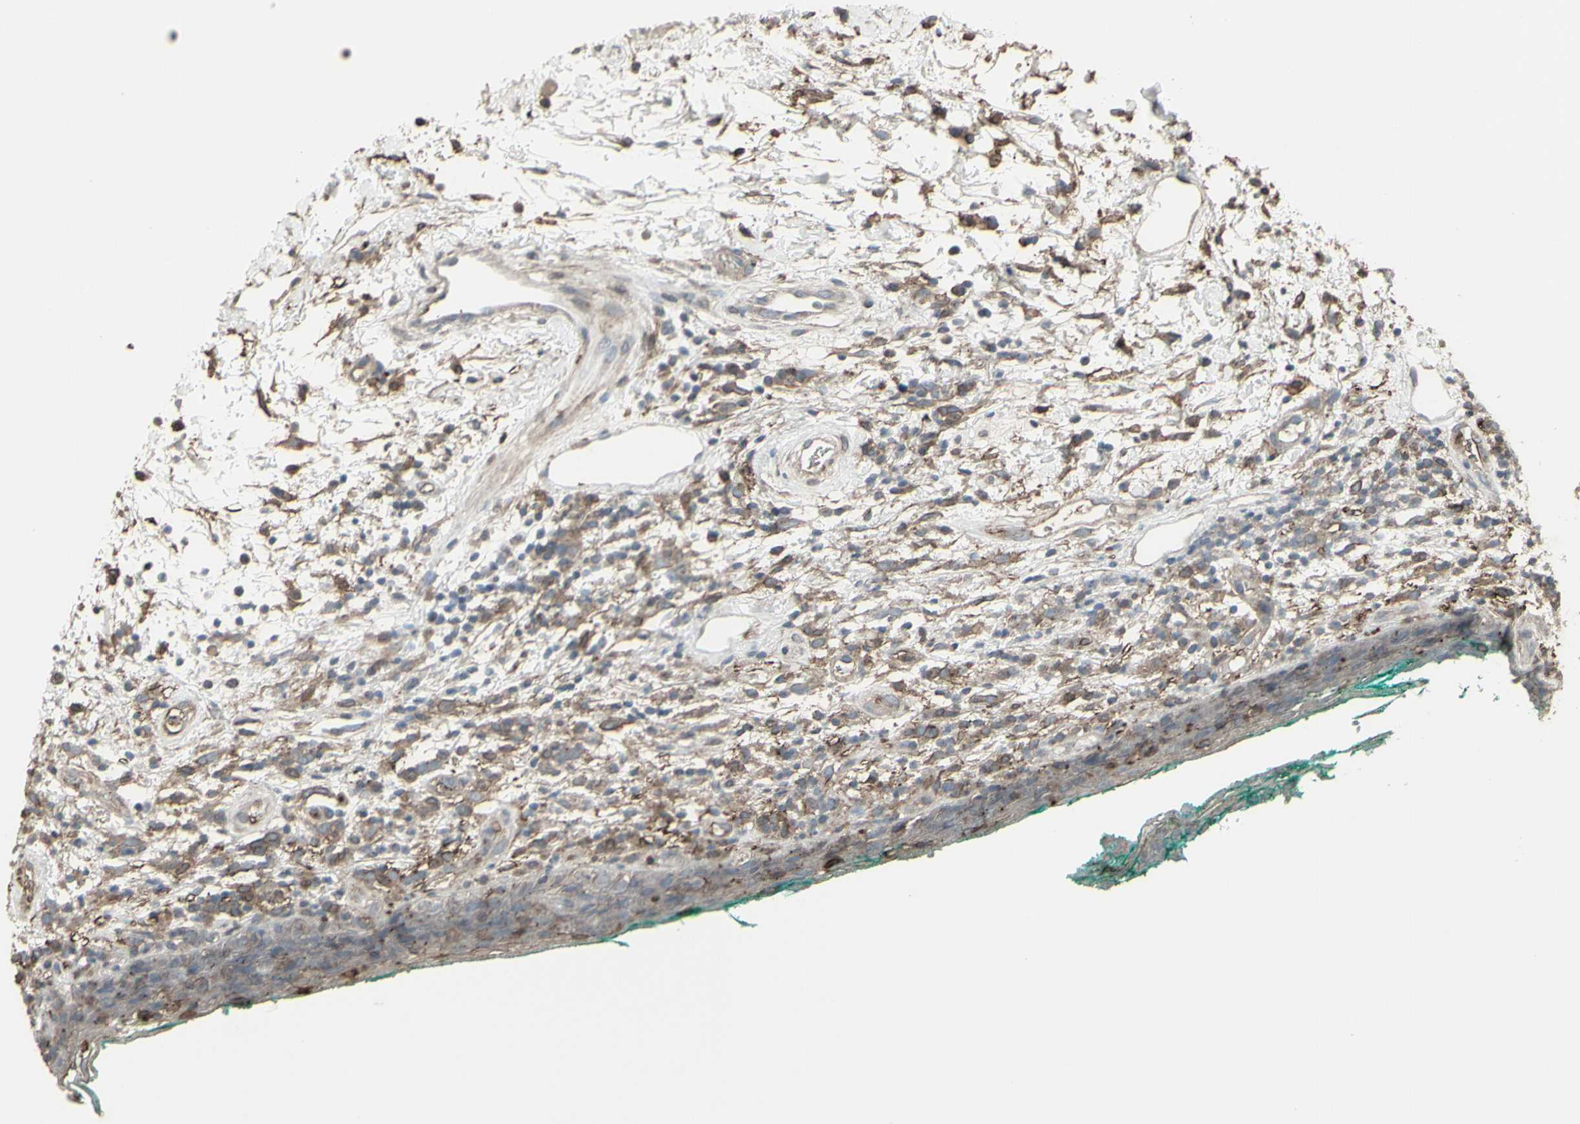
{"staining": {"intensity": "moderate", "quantity": "<25%", "location": "cytoplasmic/membranous"}, "tissue": "oral mucosa", "cell_type": "Squamous epithelial cells", "image_type": "normal", "snomed": [{"axis": "morphology", "description": "Normal tissue, NOS"}, {"axis": "topography", "description": "Skeletal muscle"}, {"axis": "topography", "description": "Oral tissue"}, {"axis": "topography", "description": "Peripheral nerve tissue"}], "caption": "IHC image of unremarkable oral mucosa stained for a protein (brown), which shows low levels of moderate cytoplasmic/membranous expression in about <25% of squamous epithelial cells.", "gene": "SMO", "patient": {"sex": "female", "age": 84}}